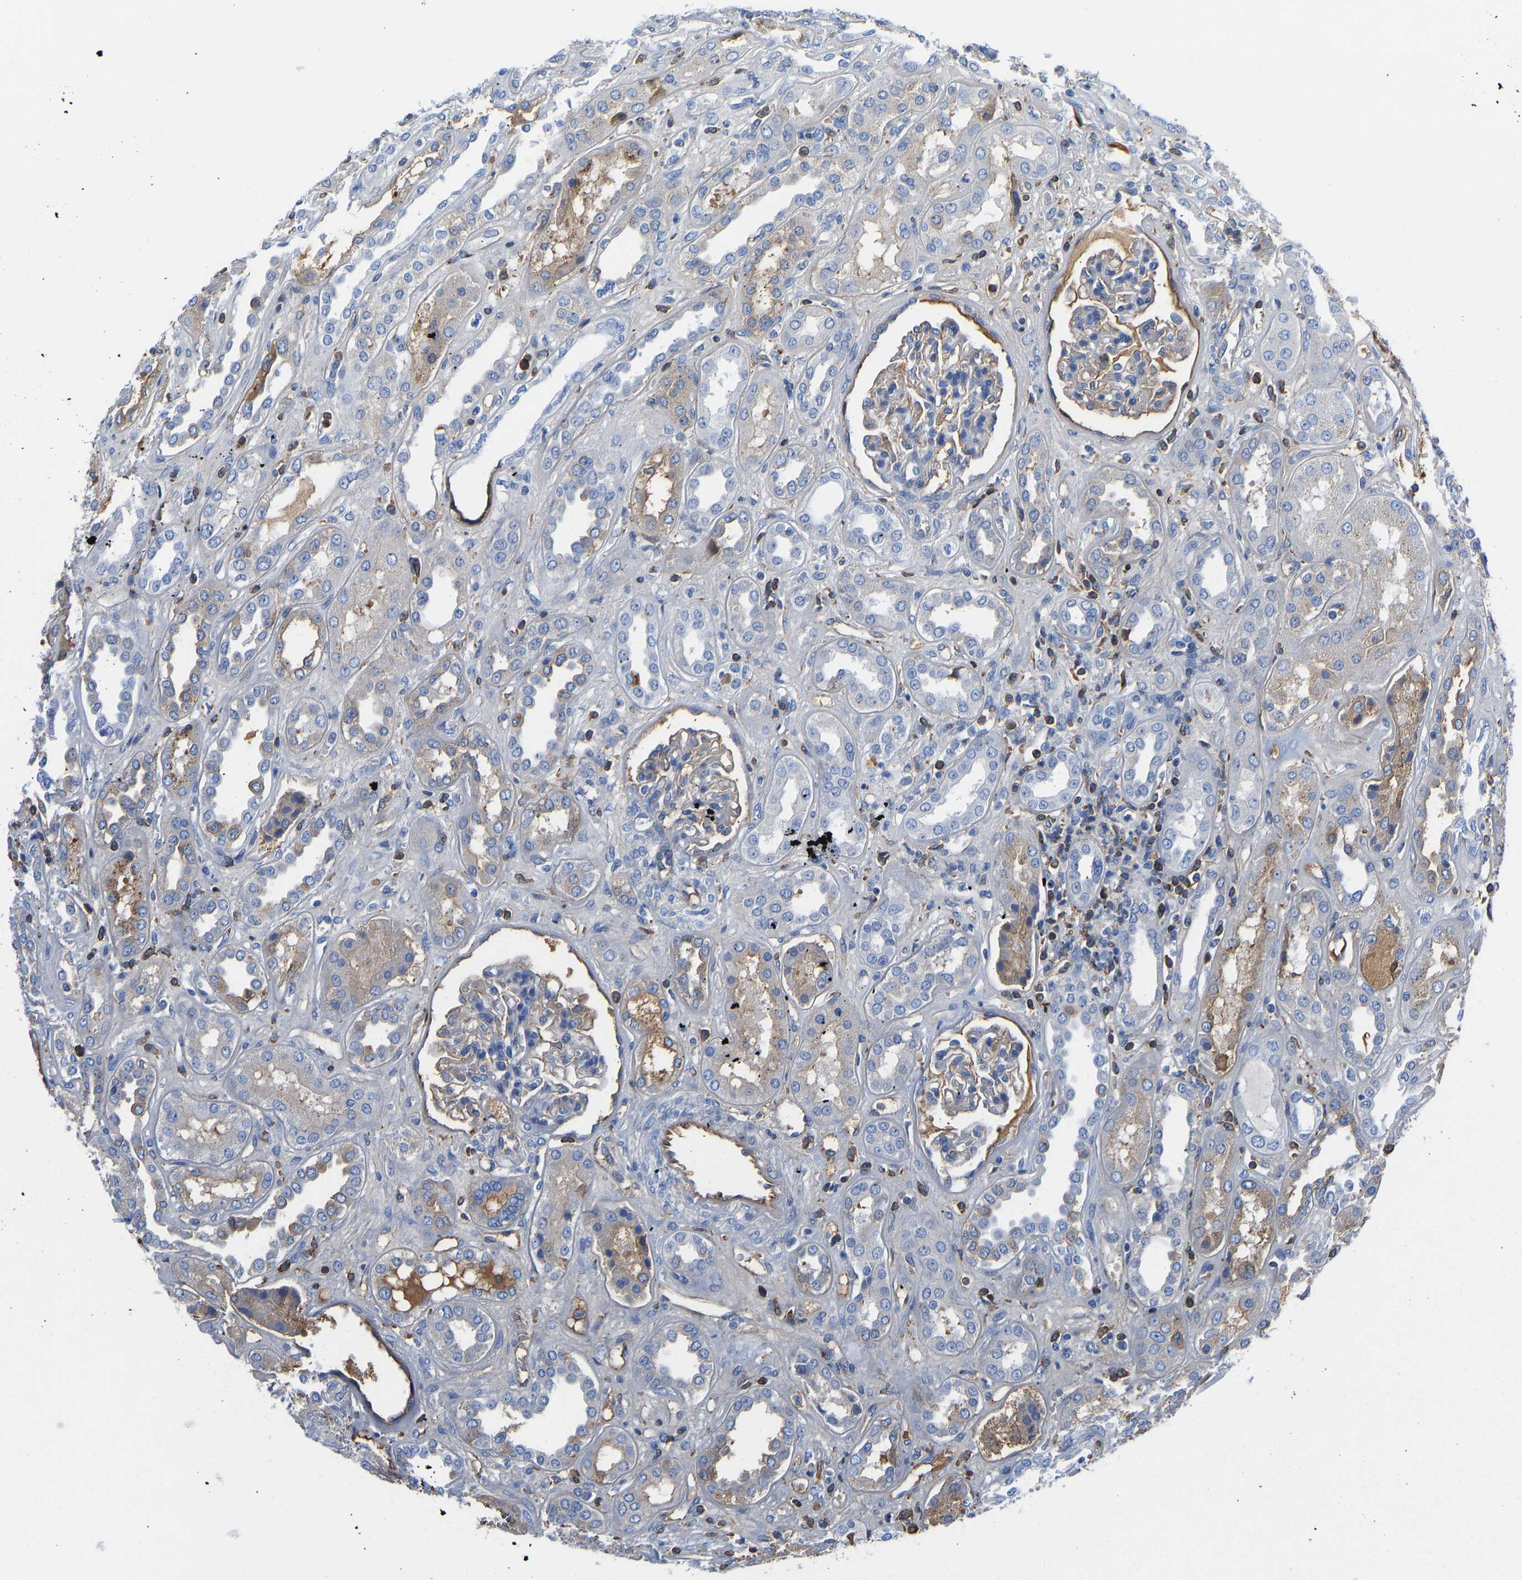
{"staining": {"intensity": "negative", "quantity": "none", "location": "none"}, "tissue": "kidney", "cell_type": "Cells in glomeruli", "image_type": "normal", "snomed": [{"axis": "morphology", "description": "Normal tissue, NOS"}, {"axis": "topography", "description": "Kidney"}], "caption": "Human kidney stained for a protein using IHC reveals no positivity in cells in glomeruli.", "gene": "HSPG2", "patient": {"sex": "male", "age": 59}}